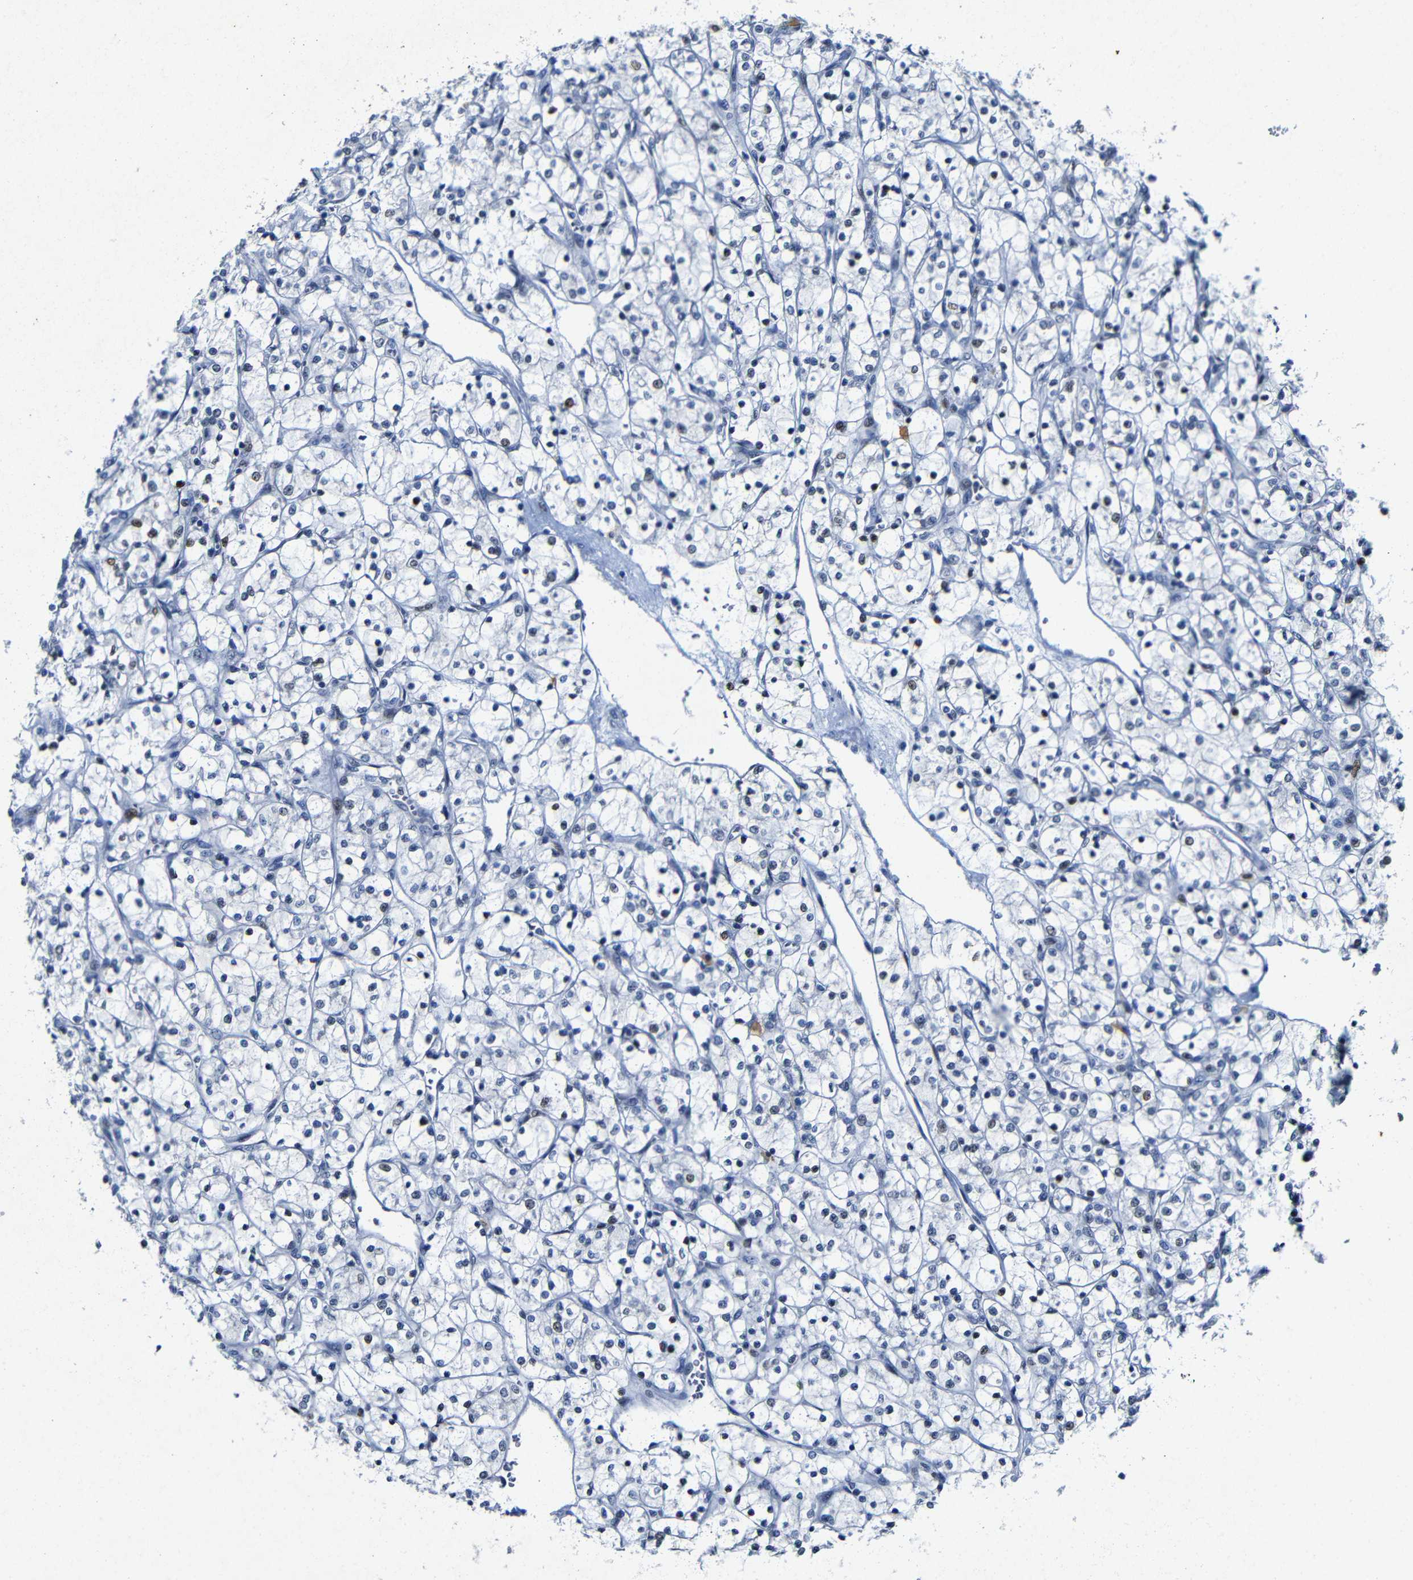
{"staining": {"intensity": "moderate", "quantity": "<25%", "location": "nuclear"}, "tissue": "renal cancer", "cell_type": "Tumor cells", "image_type": "cancer", "snomed": [{"axis": "morphology", "description": "Adenocarcinoma, NOS"}, {"axis": "topography", "description": "Kidney"}], "caption": "Renal cancer (adenocarcinoma) stained with immunohistochemistry shows moderate nuclear expression in approximately <25% of tumor cells. Using DAB (brown) and hematoxylin (blue) stains, captured at high magnification using brightfield microscopy.", "gene": "FOSL2", "patient": {"sex": "female", "age": 69}}